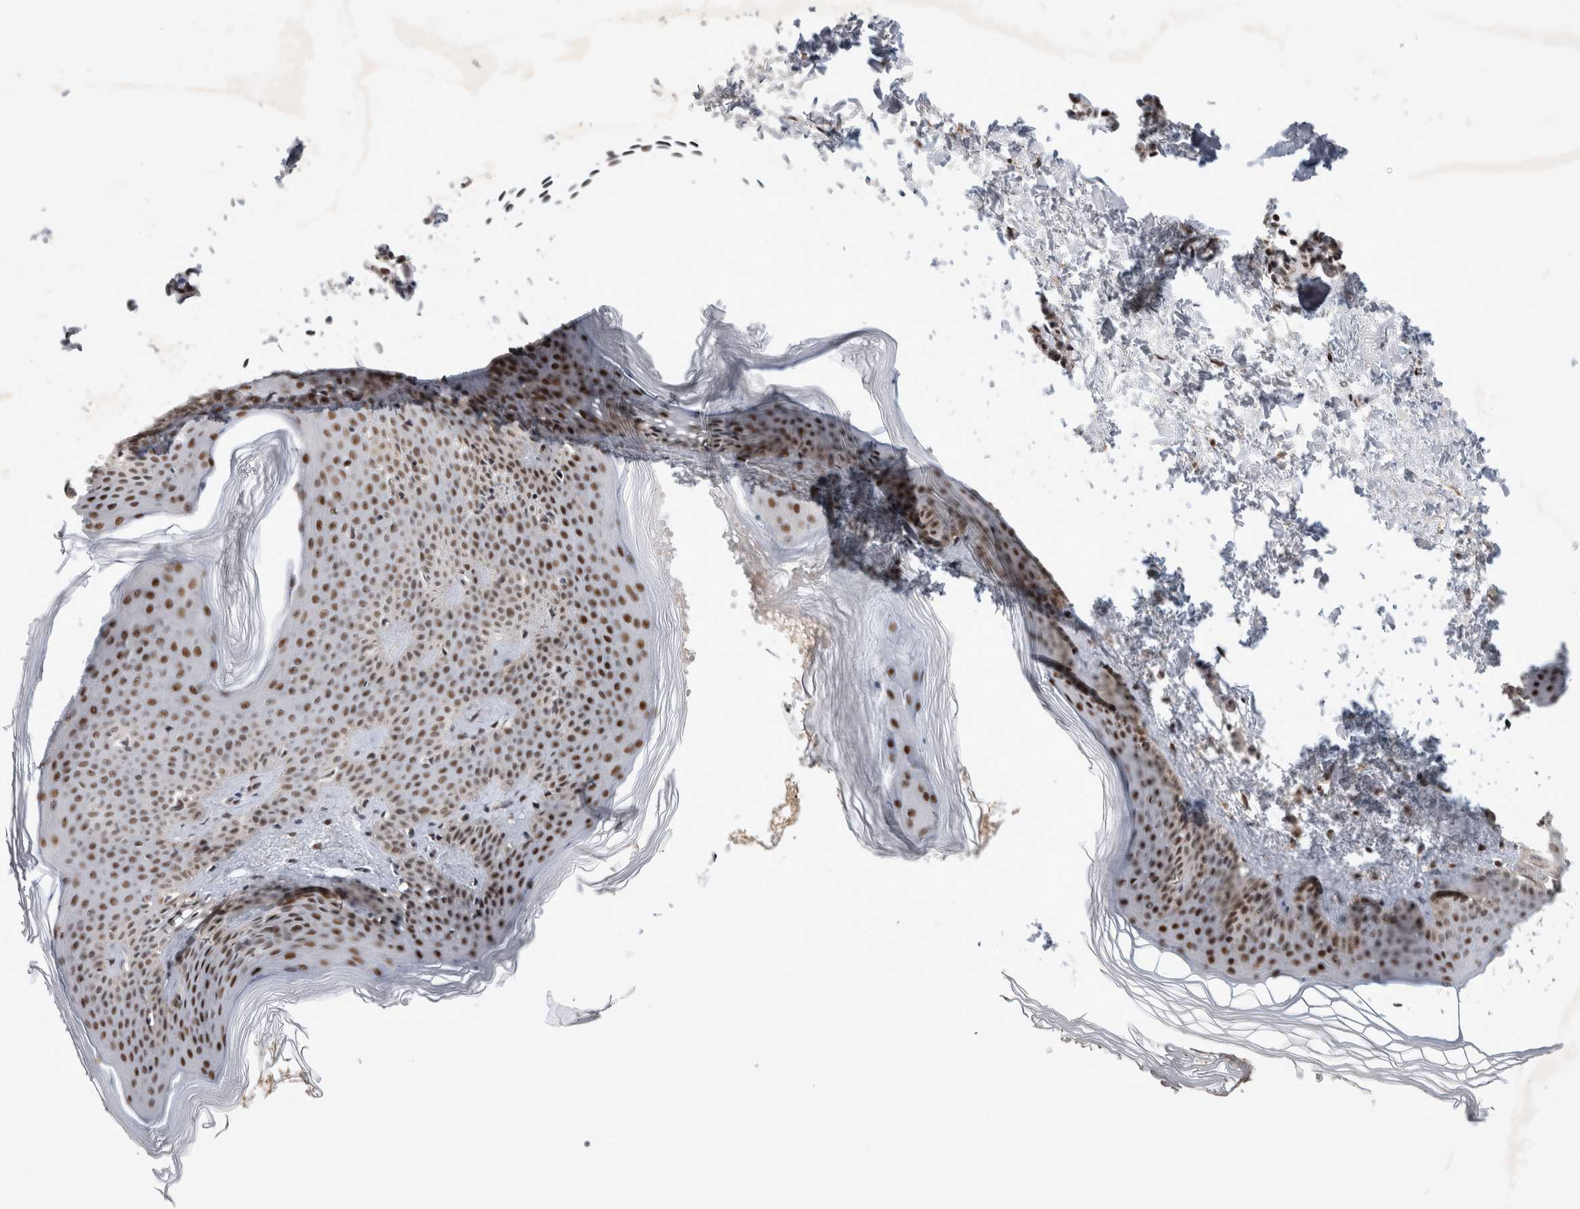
{"staining": {"intensity": "moderate", "quantity": "25%-75%", "location": "nuclear"}, "tissue": "skin", "cell_type": "Fibroblasts", "image_type": "normal", "snomed": [{"axis": "morphology", "description": "Normal tissue, NOS"}, {"axis": "topography", "description": "Skin"}], "caption": "Immunohistochemistry of unremarkable skin shows medium levels of moderate nuclear expression in about 25%-75% of fibroblasts. (DAB (3,3'-diaminobenzidine) IHC, brown staining for protein, blue staining for nuclei).", "gene": "HESX1", "patient": {"sex": "female", "age": 27}}